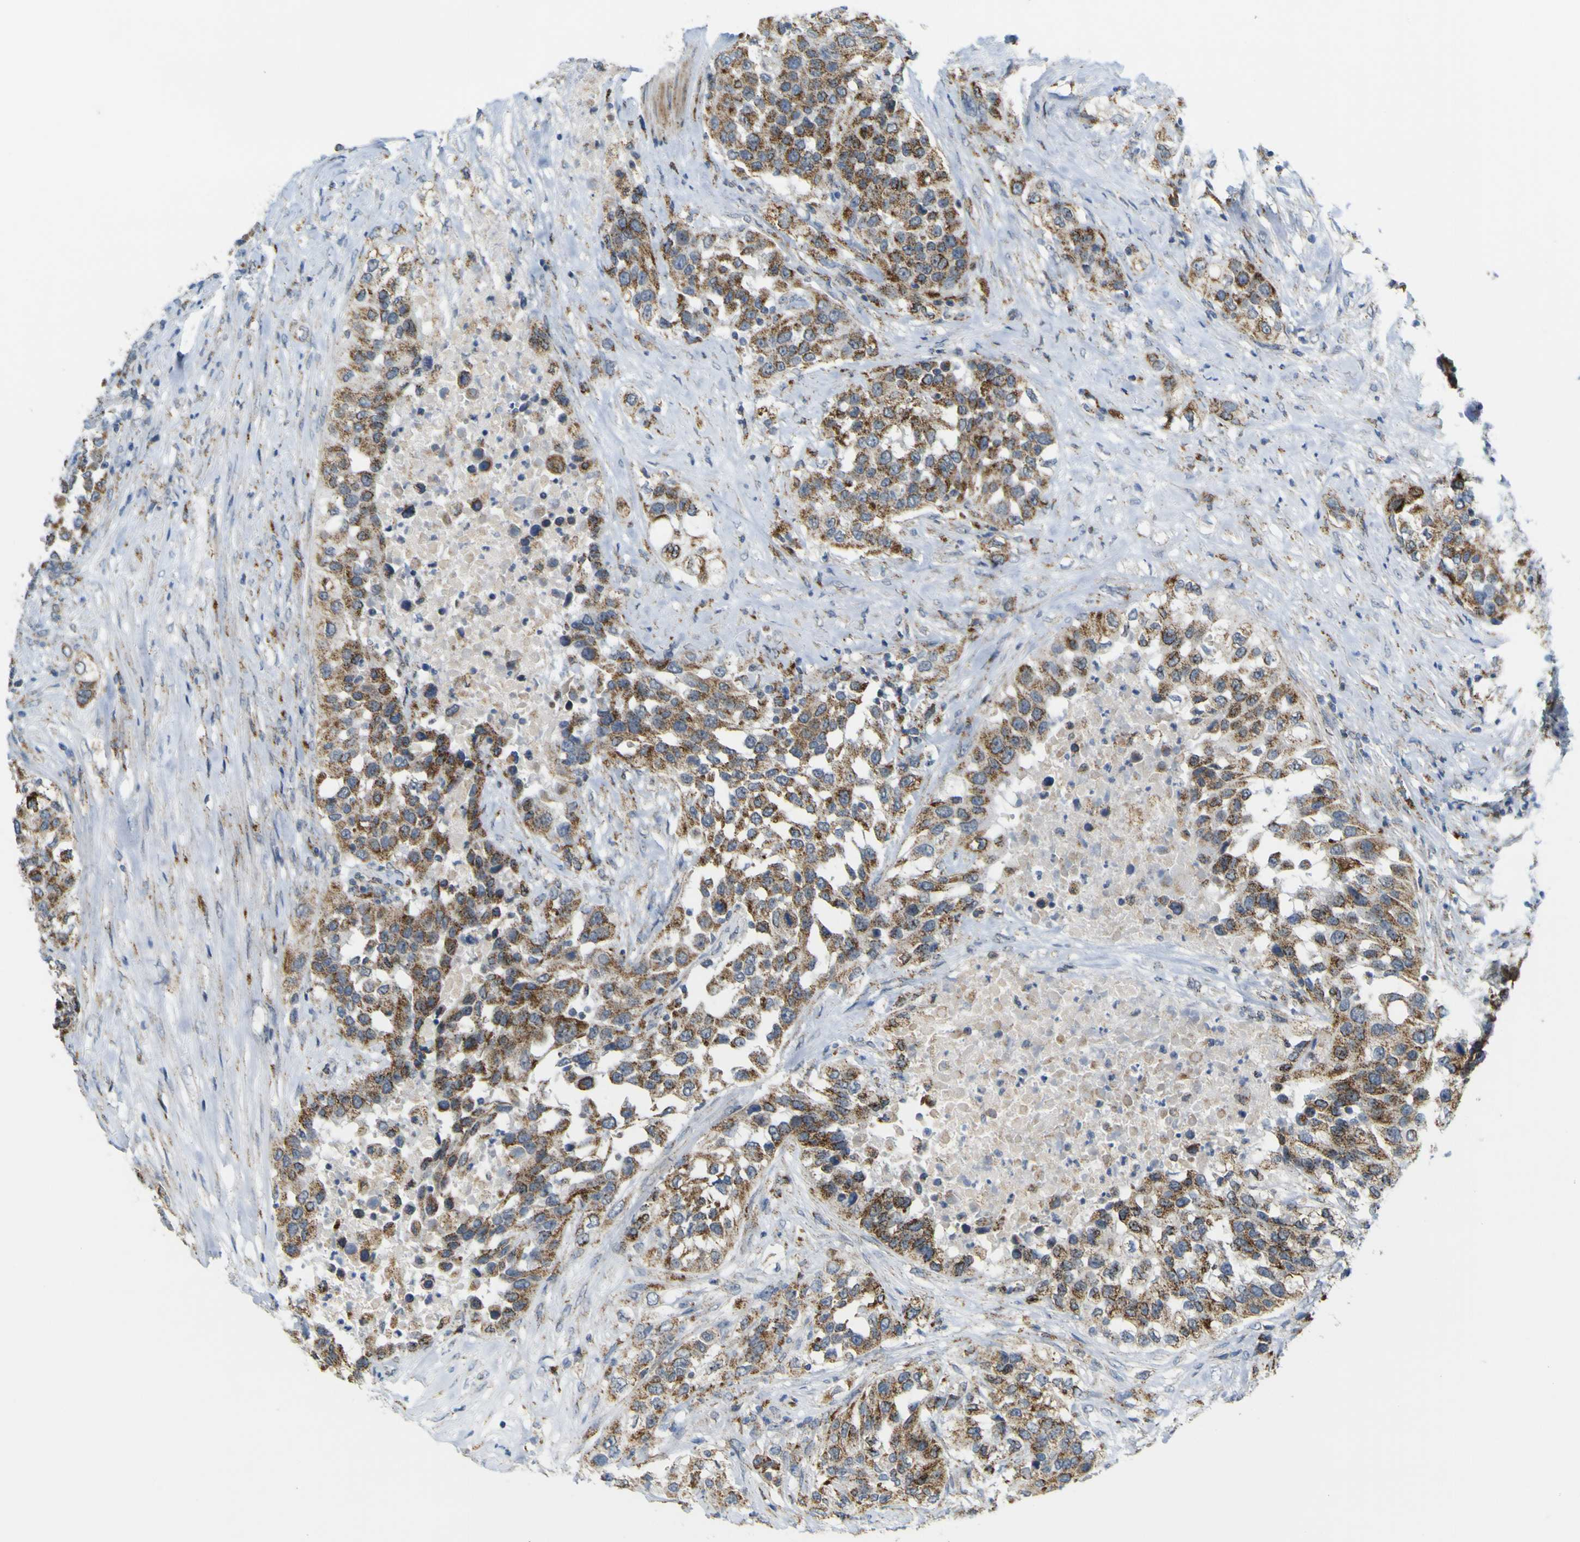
{"staining": {"intensity": "moderate", "quantity": ">75%", "location": "cytoplasmic/membranous"}, "tissue": "urothelial cancer", "cell_type": "Tumor cells", "image_type": "cancer", "snomed": [{"axis": "morphology", "description": "Urothelial carcinoma, High grade"}, {"axis": "topography", "description": "Urinary bladder"}], "caption": "Tumor cells display moderate cytoplasmic/membranous positivity in about >75% of cells in high-grade urothelial carcinoma. Nuclei are stained in blue.", "gene": "ACBD5", "patient": {"sex": "female", "age": 80}}